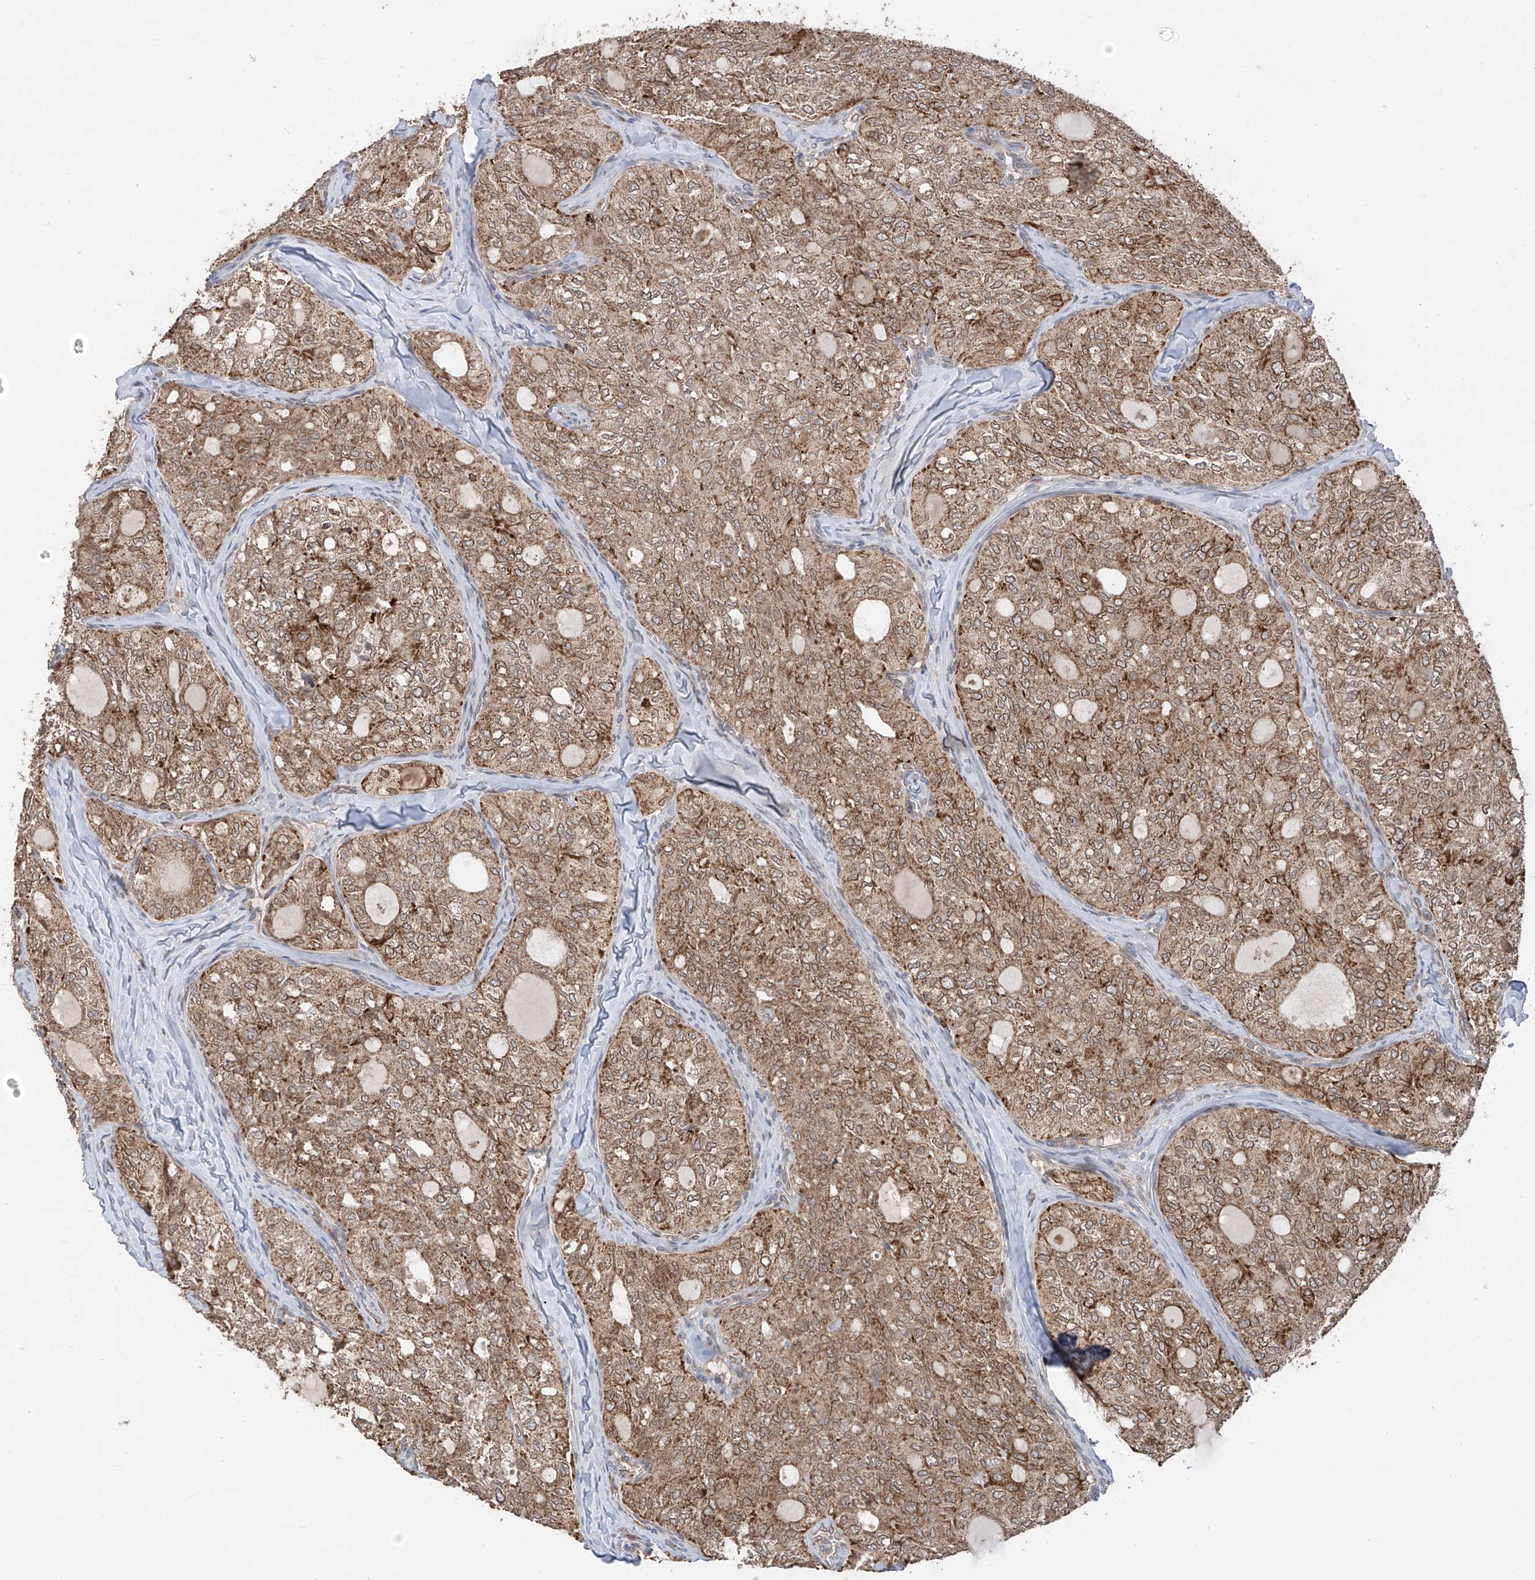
{"staining": {"intensity": "moderate", "quantity": ">75%", "location": "cytoplasmic/membranous,nuclear"}, "tissue": "thyroid cancer", "cell_type": "Tumor cells", "image_type": "cancer", "snomed": [{"axis": "morphology", "description": "Follicular adenoma carcinoma, NOS"}, {"axis": "topography", "description": "Thyroid gland"}], "caption": "Follicular adenoma carcinoma (thyroid) stained with DAB immunohistochemistry (IHC) demonstrates medium levels of moderate cytoplasmic/membranous and nuclear staining in approximately >75% of tumor cells. (DAB = brown stain, brightfield microscopy at high magnification).", "gene": "AHCTF1", "patient": {"sex": "male", "age": 75}}